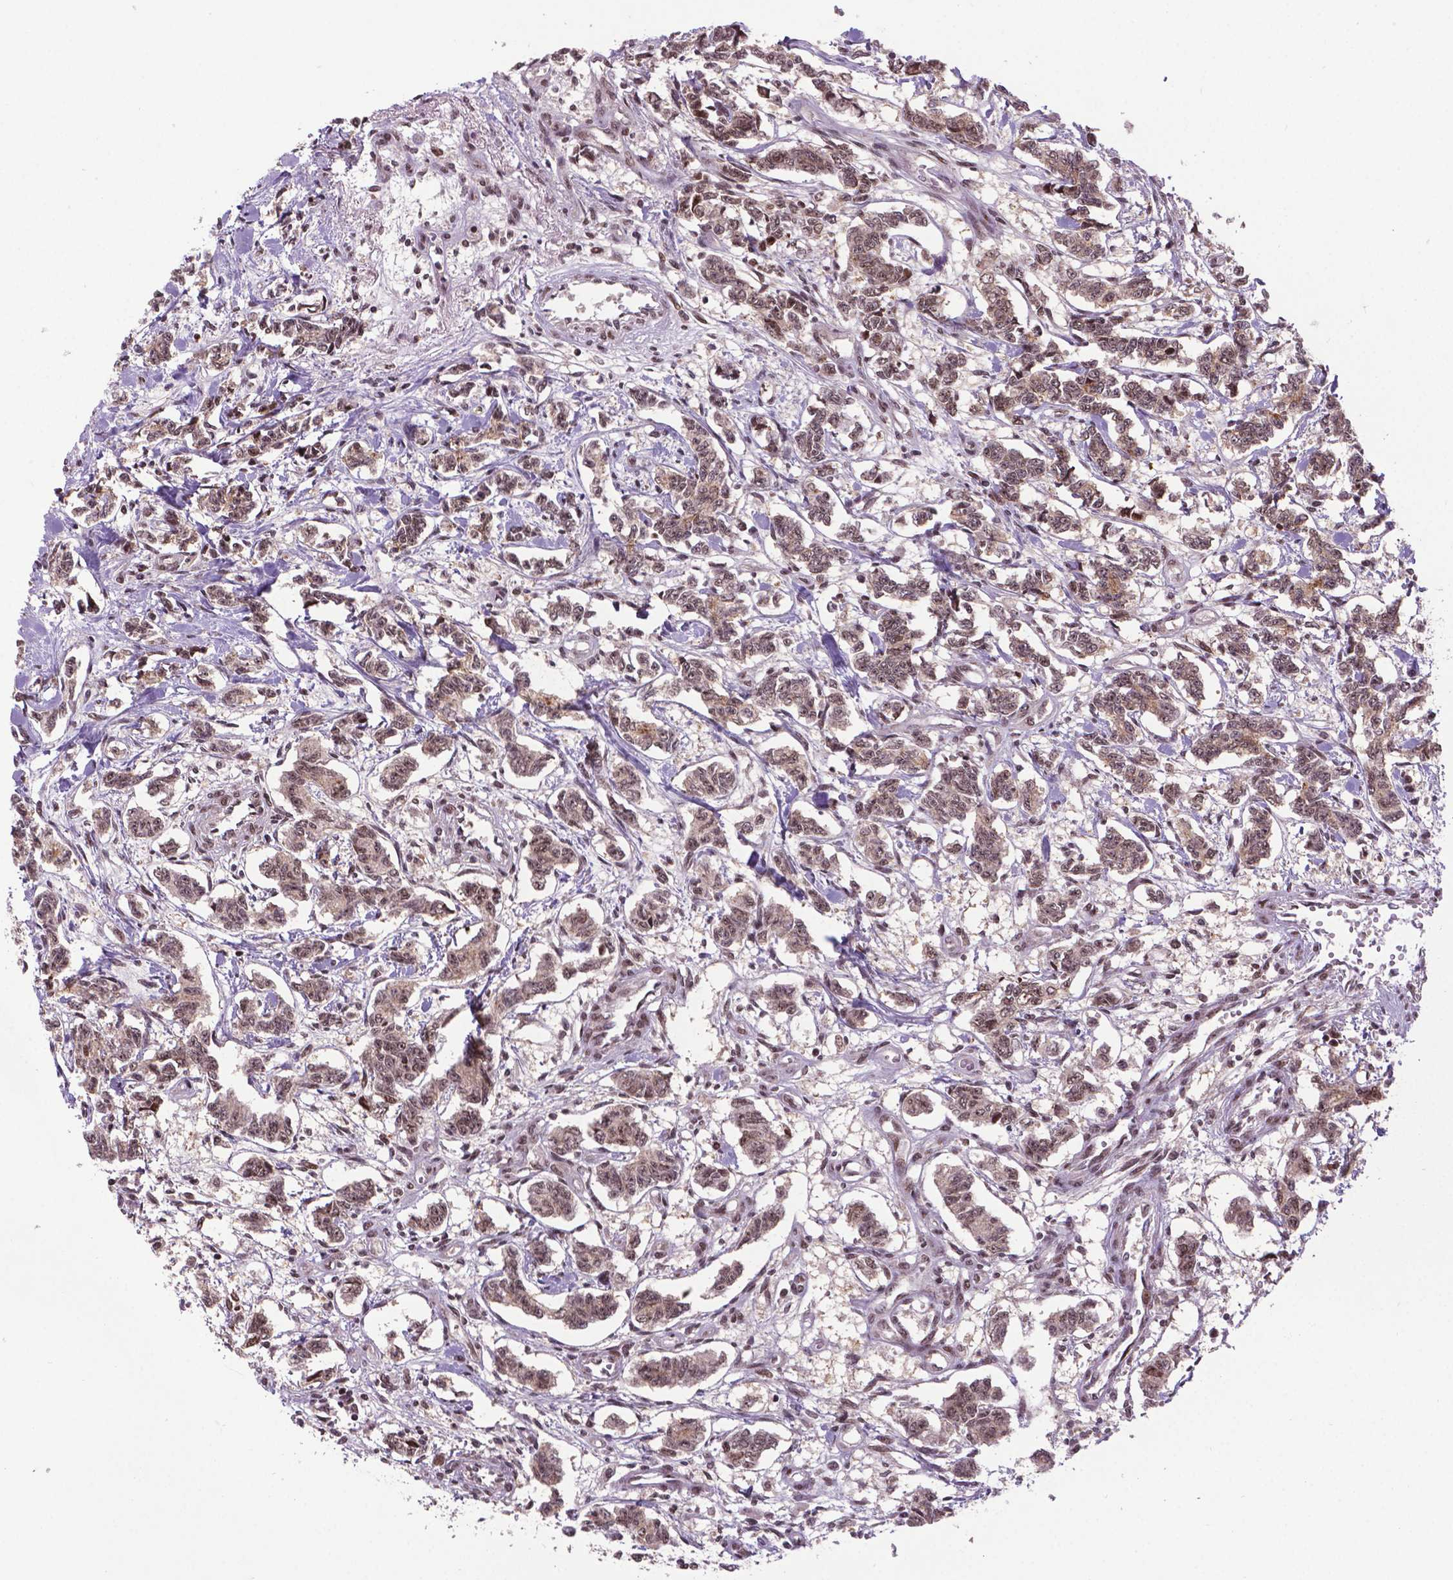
{"staining": {"intensity": "weak", "quantity": ">75%", "location": "cytoplasmic/membranous,nuclear"}, "tissue": "carcinoid", "cell_type": "Tumor cells", "image_type": "cancer", "snomed": [{"axis": "morphology", "description": "Carcinoid, malignant, NOS"}, {"axis": "topography", "description": "Kidney"}], "caption": "Immunohistochemical staining of carcinoid (malignant) exhibits weak cytoplasmic/membranous and nuclear protein positivity in approximately >75% of tumor cells.", "gene": "CSNK2A1", "patient": {"sex": "female", "age": 41}}